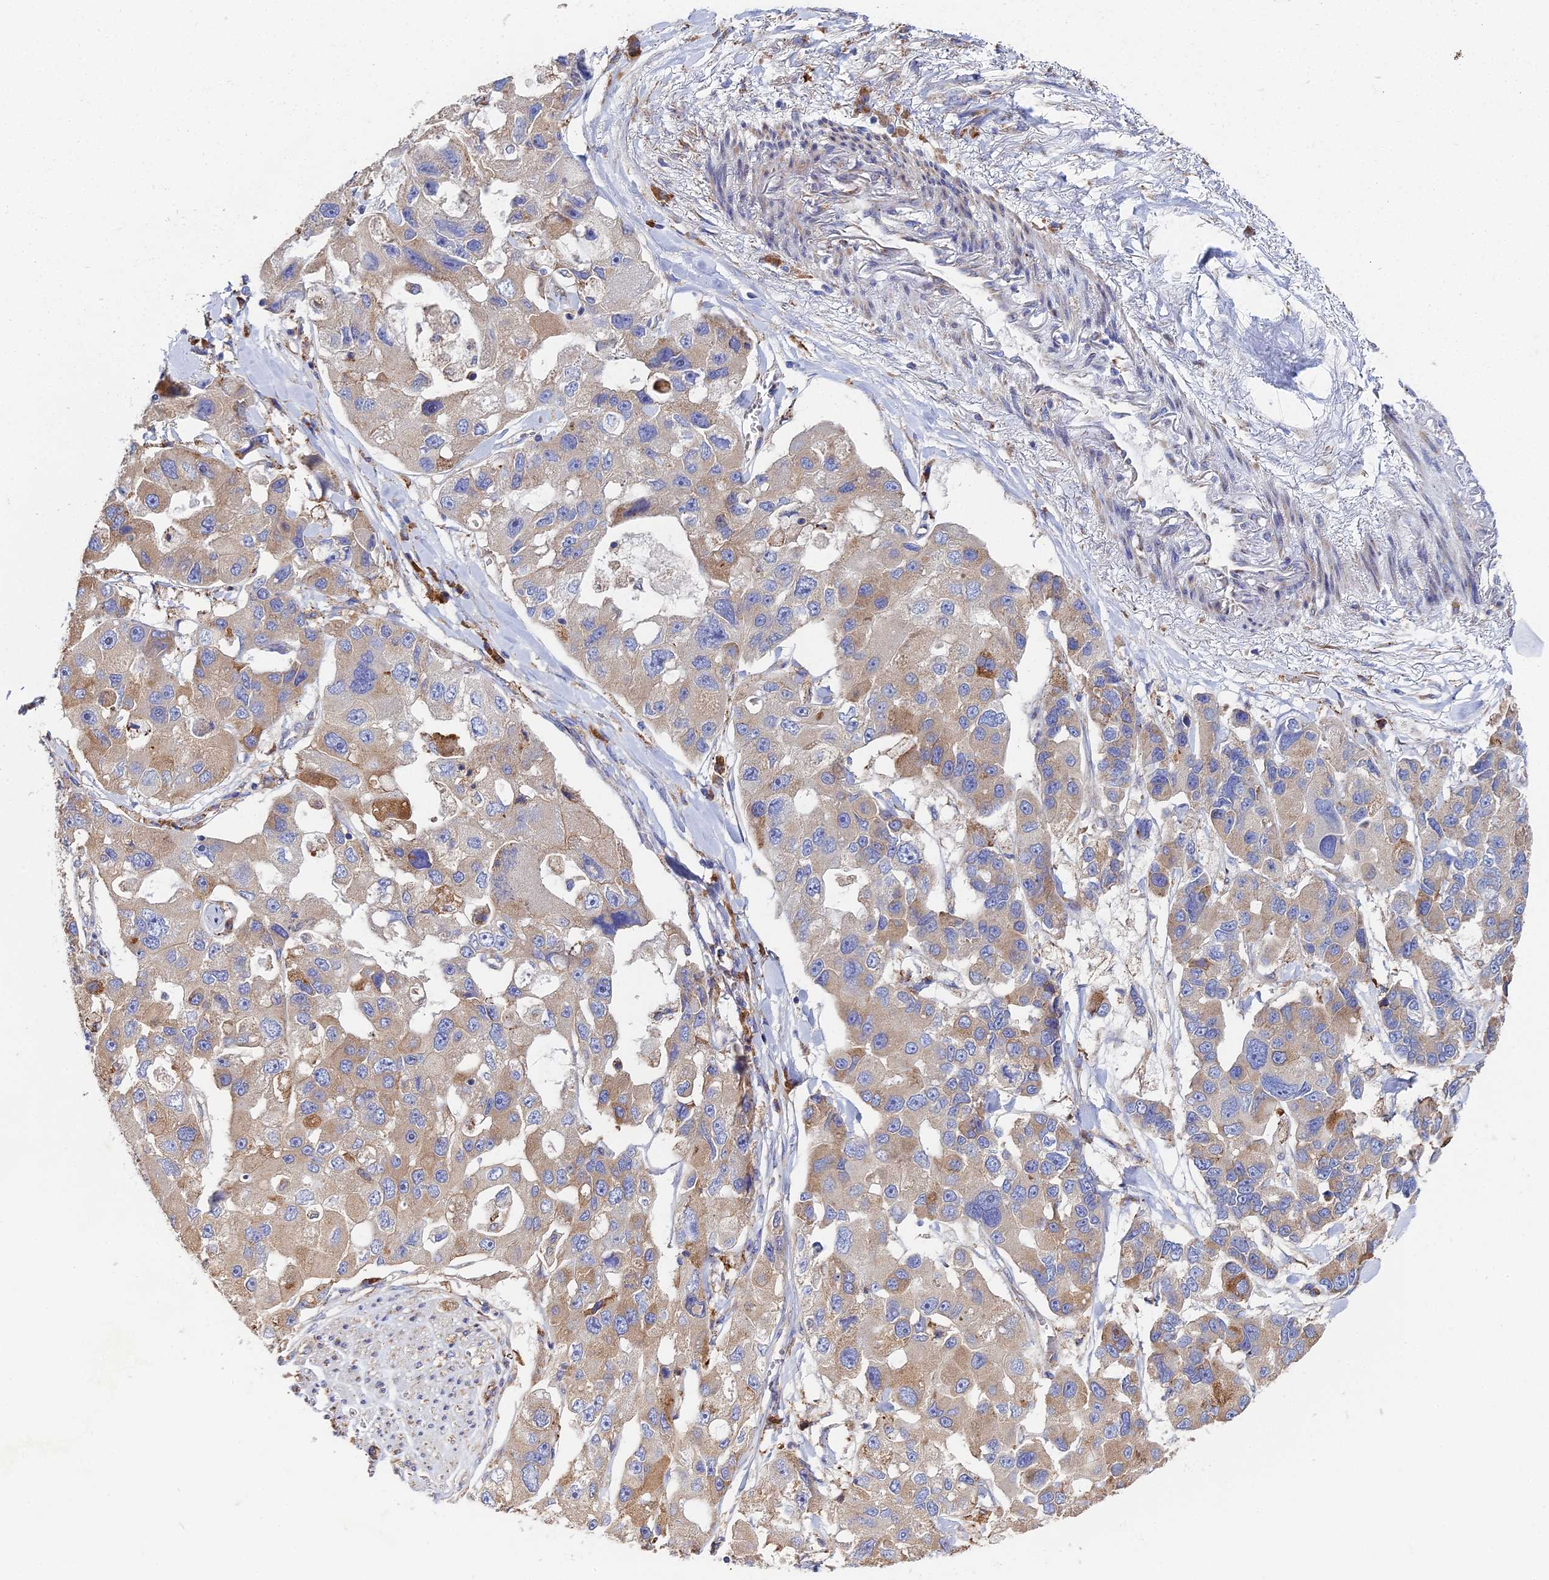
{"staining": {"intensity": "moderate", "quantity": "<25%", "location": "cytoplasmic/membranous"}, "tissue": "lung cancer", "cell_type": "Tumor cells", "image_type": "cancer", "snomed": [{"axis": "morphology", "description": "Adenocarcinoma, NOS"}, {"axis": "topography", "description": "Lung"}], "caption": "A low amount of moderate cytoplasmic/membranous staining is present in about <25% of tumor cells in lung cancer tissue. (DAB IHC with brightfield microscopy, high magnification).", "gene": "CLCN3", "patient": {"sex": "female", "age": 54}}